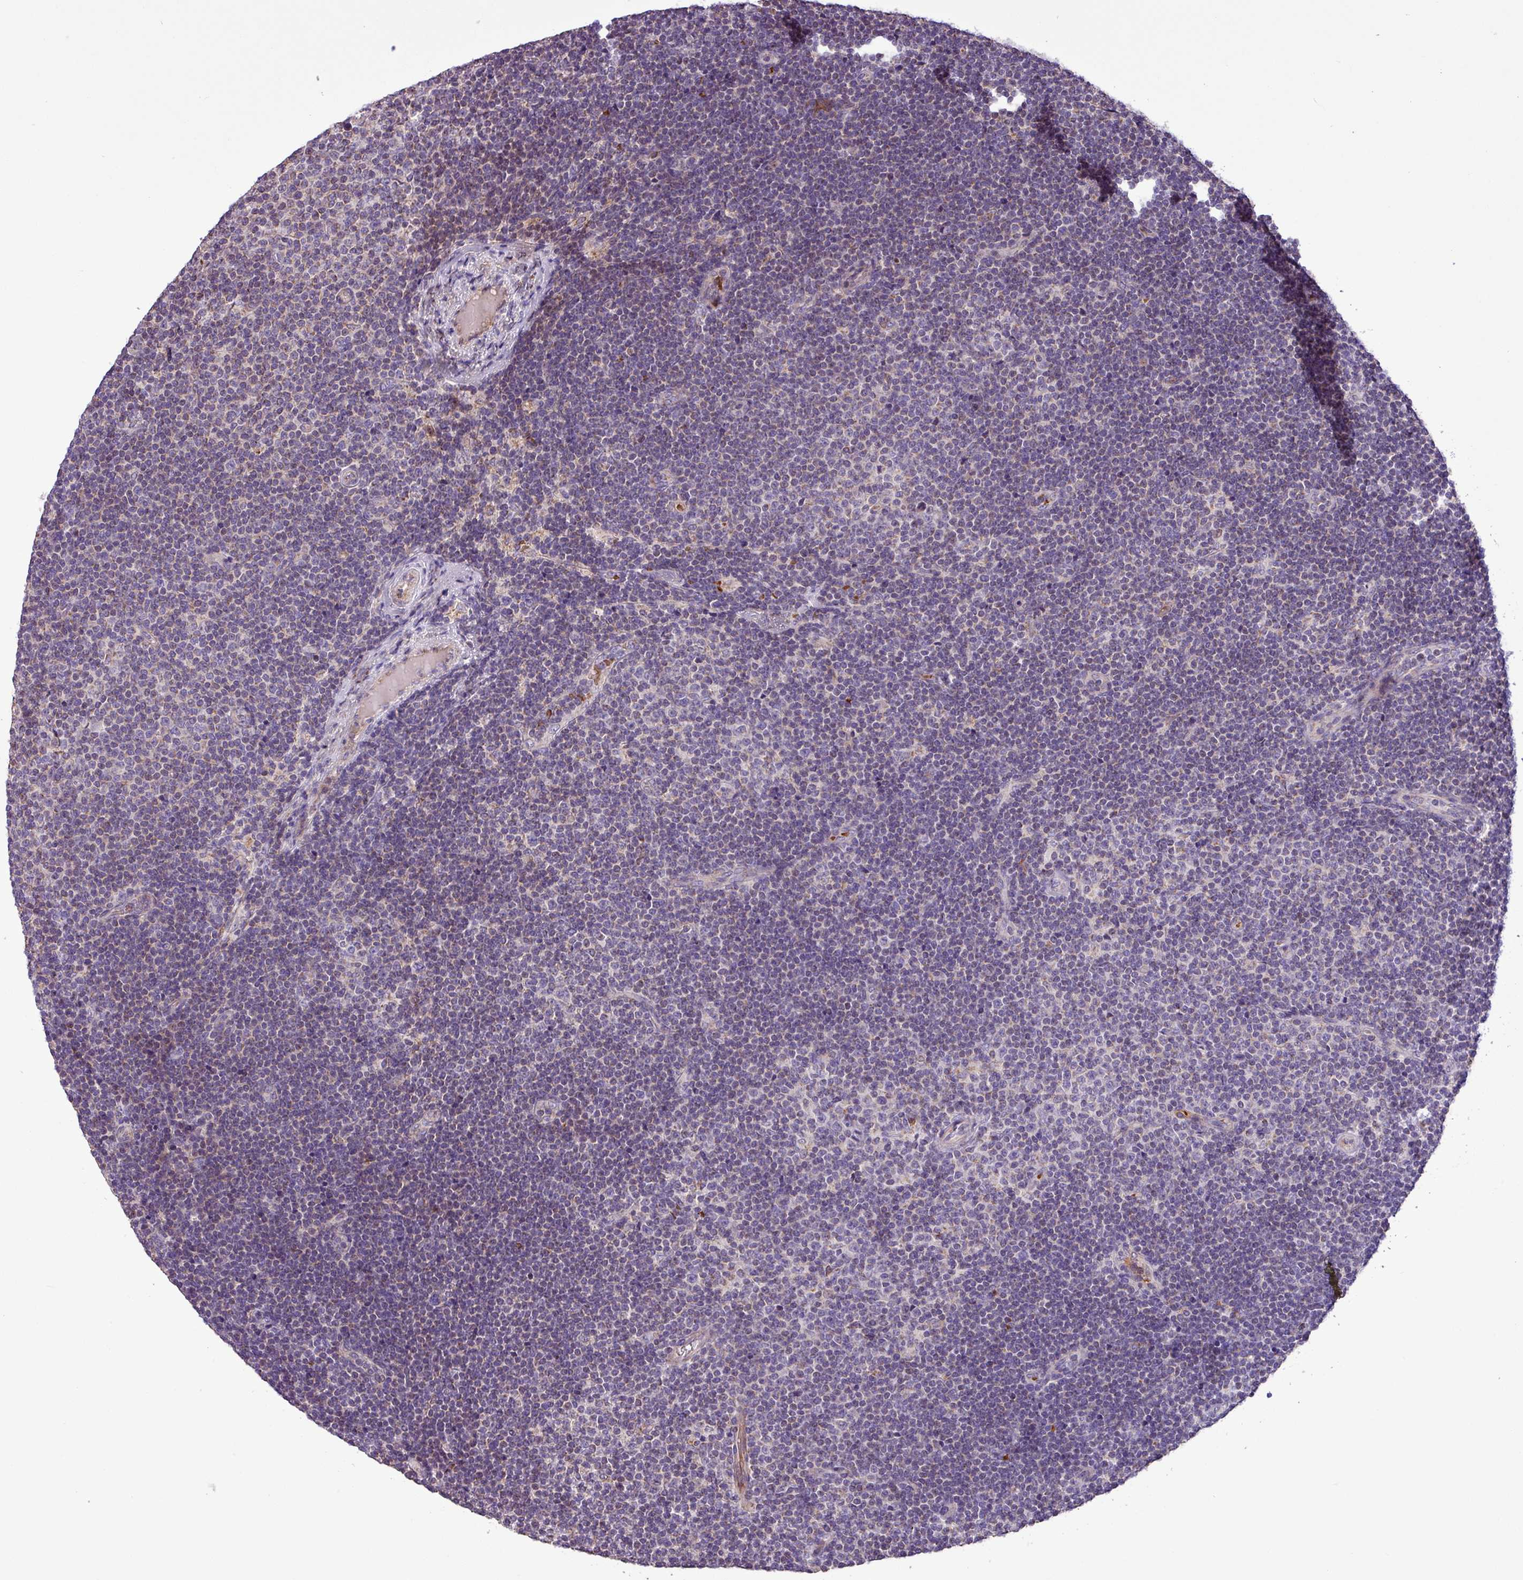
{"staining": {"intensity": "weak", "quantity": "<25%", "location": "cytoplasmic/membranous"}, "tissue": "lymphoma", "cell_type": "Tumor cells", "image_type": "cancer", "snomed": [{"axis": "morphology", "description": "Malignant lymphoma, non-Hodgkin's type, Low grade"}, {"axis": "topography", "description": "Lymph node"}], "caption": "This is an IHC histopathology image of human low-grade malignant lymphoma, non-Hodgkin's type. There is no staining in tumor cells.", "gene": "FAM183A", "patient": {"sex": "male", "age": 48}}